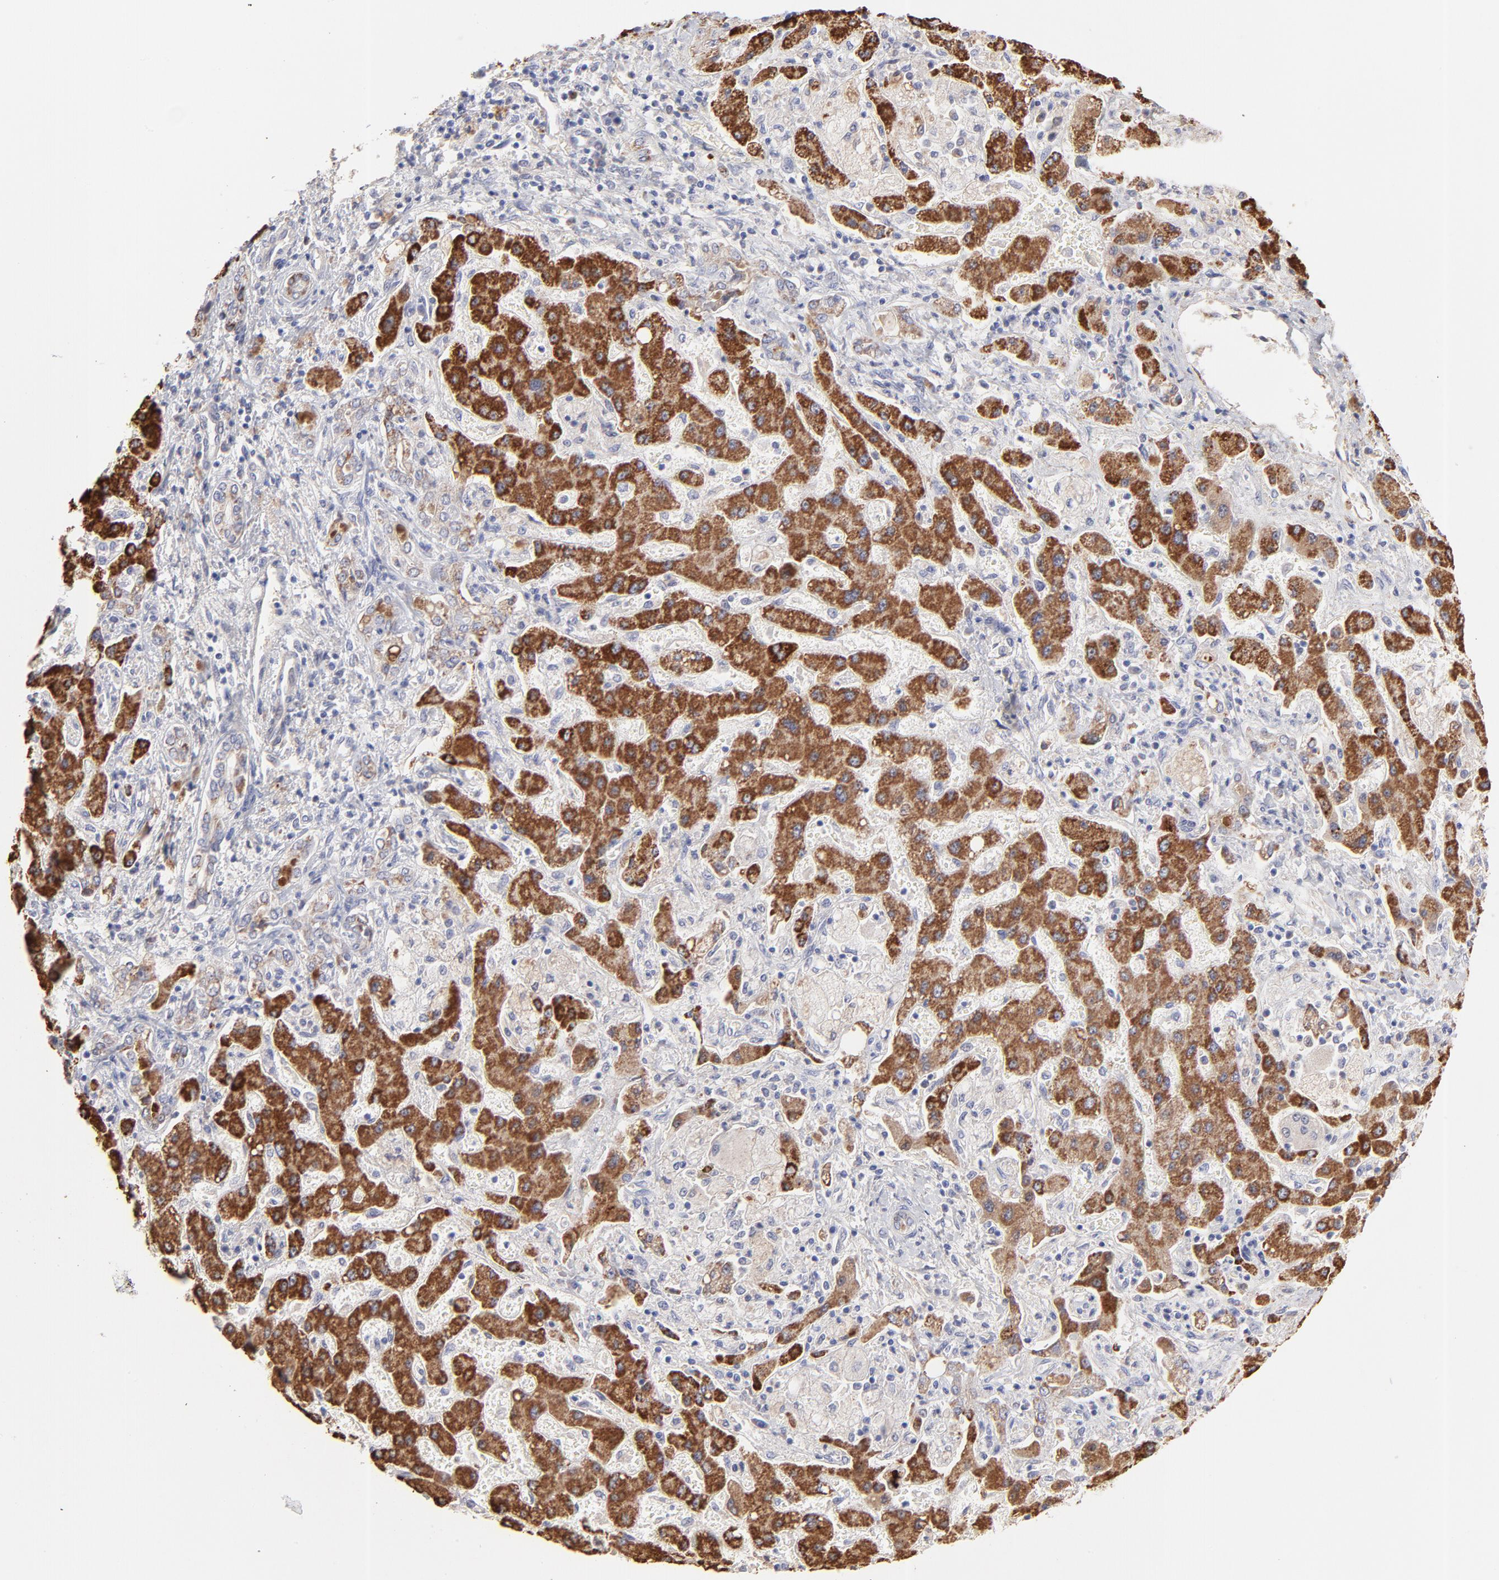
{"staining": {"intensity": "weak", "quantity": ">75%", "location": "cytoplasmic/membranous"}, "tissue": "liver cancer", "cell_type": "Tumor cells", "image_type": "cancer", "snomed": [{"axis": "morphology", "description": "Cholangiocarcinoma"}, {"axis": "topography", "description": "Liver"}], "caption": "Weak cytoplasmic/membranous positivity is present in about >75% of tumor cells in liver cholangiocarcinoma. The protein of interest is stained brown, and the nuclei are stained in blue (DAB IHC with brightfield microscopy, high magnification).", "gene": "TST", "patient": {"sex": "male", "age": 50}}